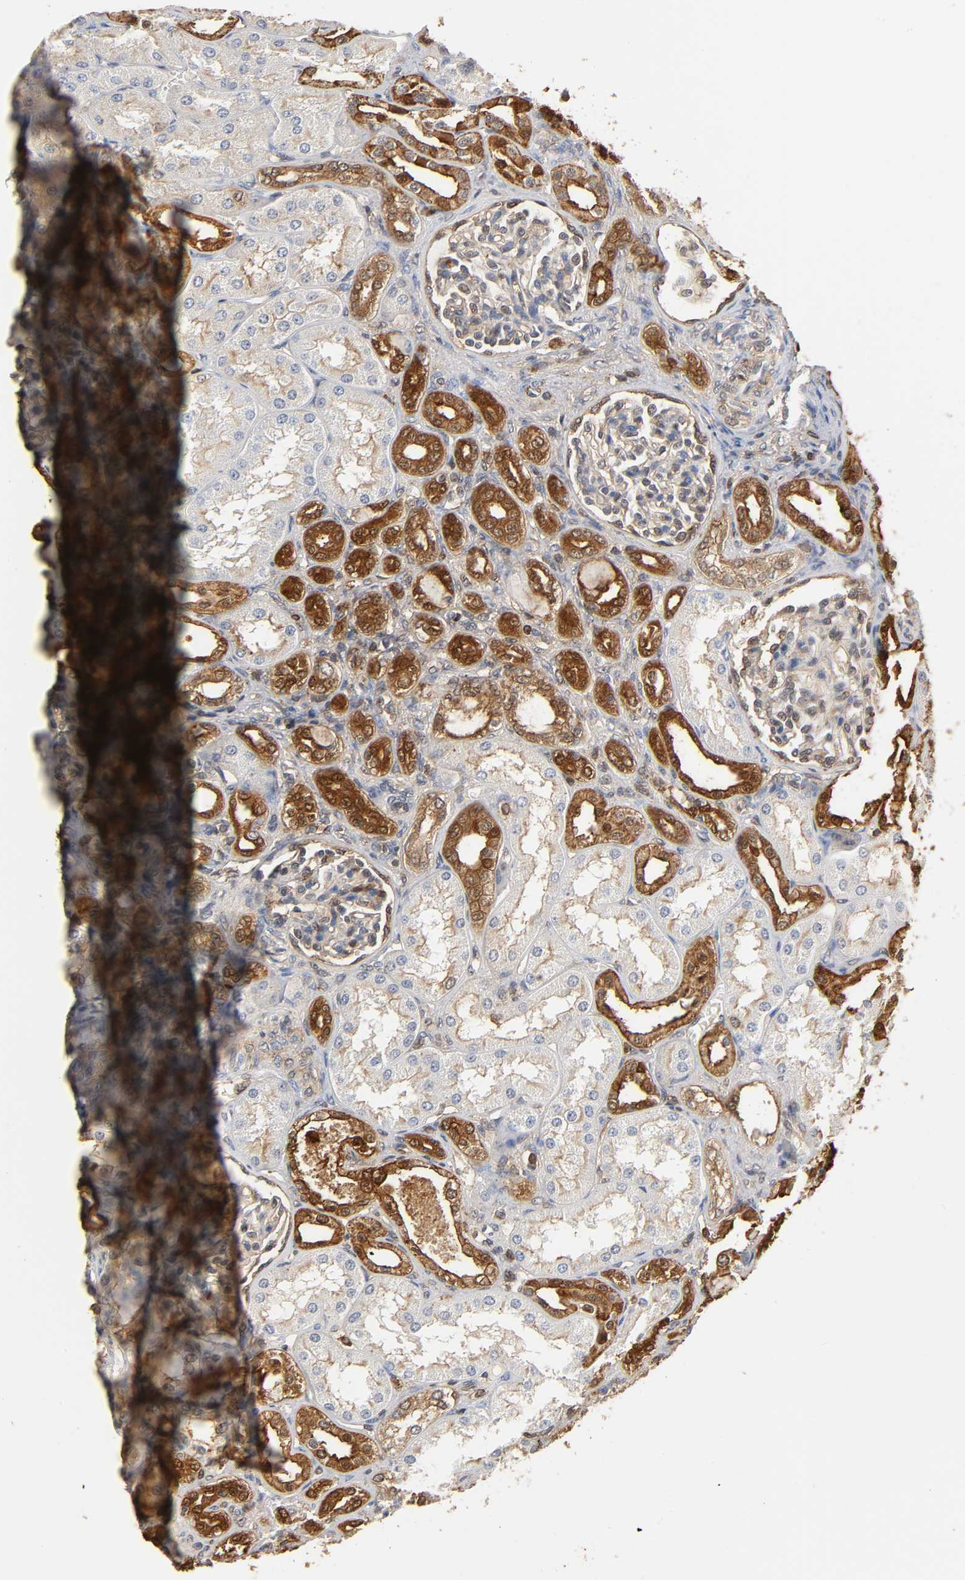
{"staining": {"intensity": "weak", "quantity": "25%-75%", "location": "cytoplasmic/membranous,nuclear"}, "tissue": "kidney", "cell_type": "Cells in glomeruli", "image_type": "normal", "snomed": [{"axis": "morphology", "description": "Normal tissue, NOS"}, {"axis": "topography", "description": "Kidney"}], "caption": "This image shows immunohistochemistry (IHC) staining of benign kidney, with low weak cytoplasmic/membranous,nuclear staining in approximately 25%-75% of cells in glomeruli.", "gene": "ANXA11", "patient": {"sex": "male", "age": 7}}